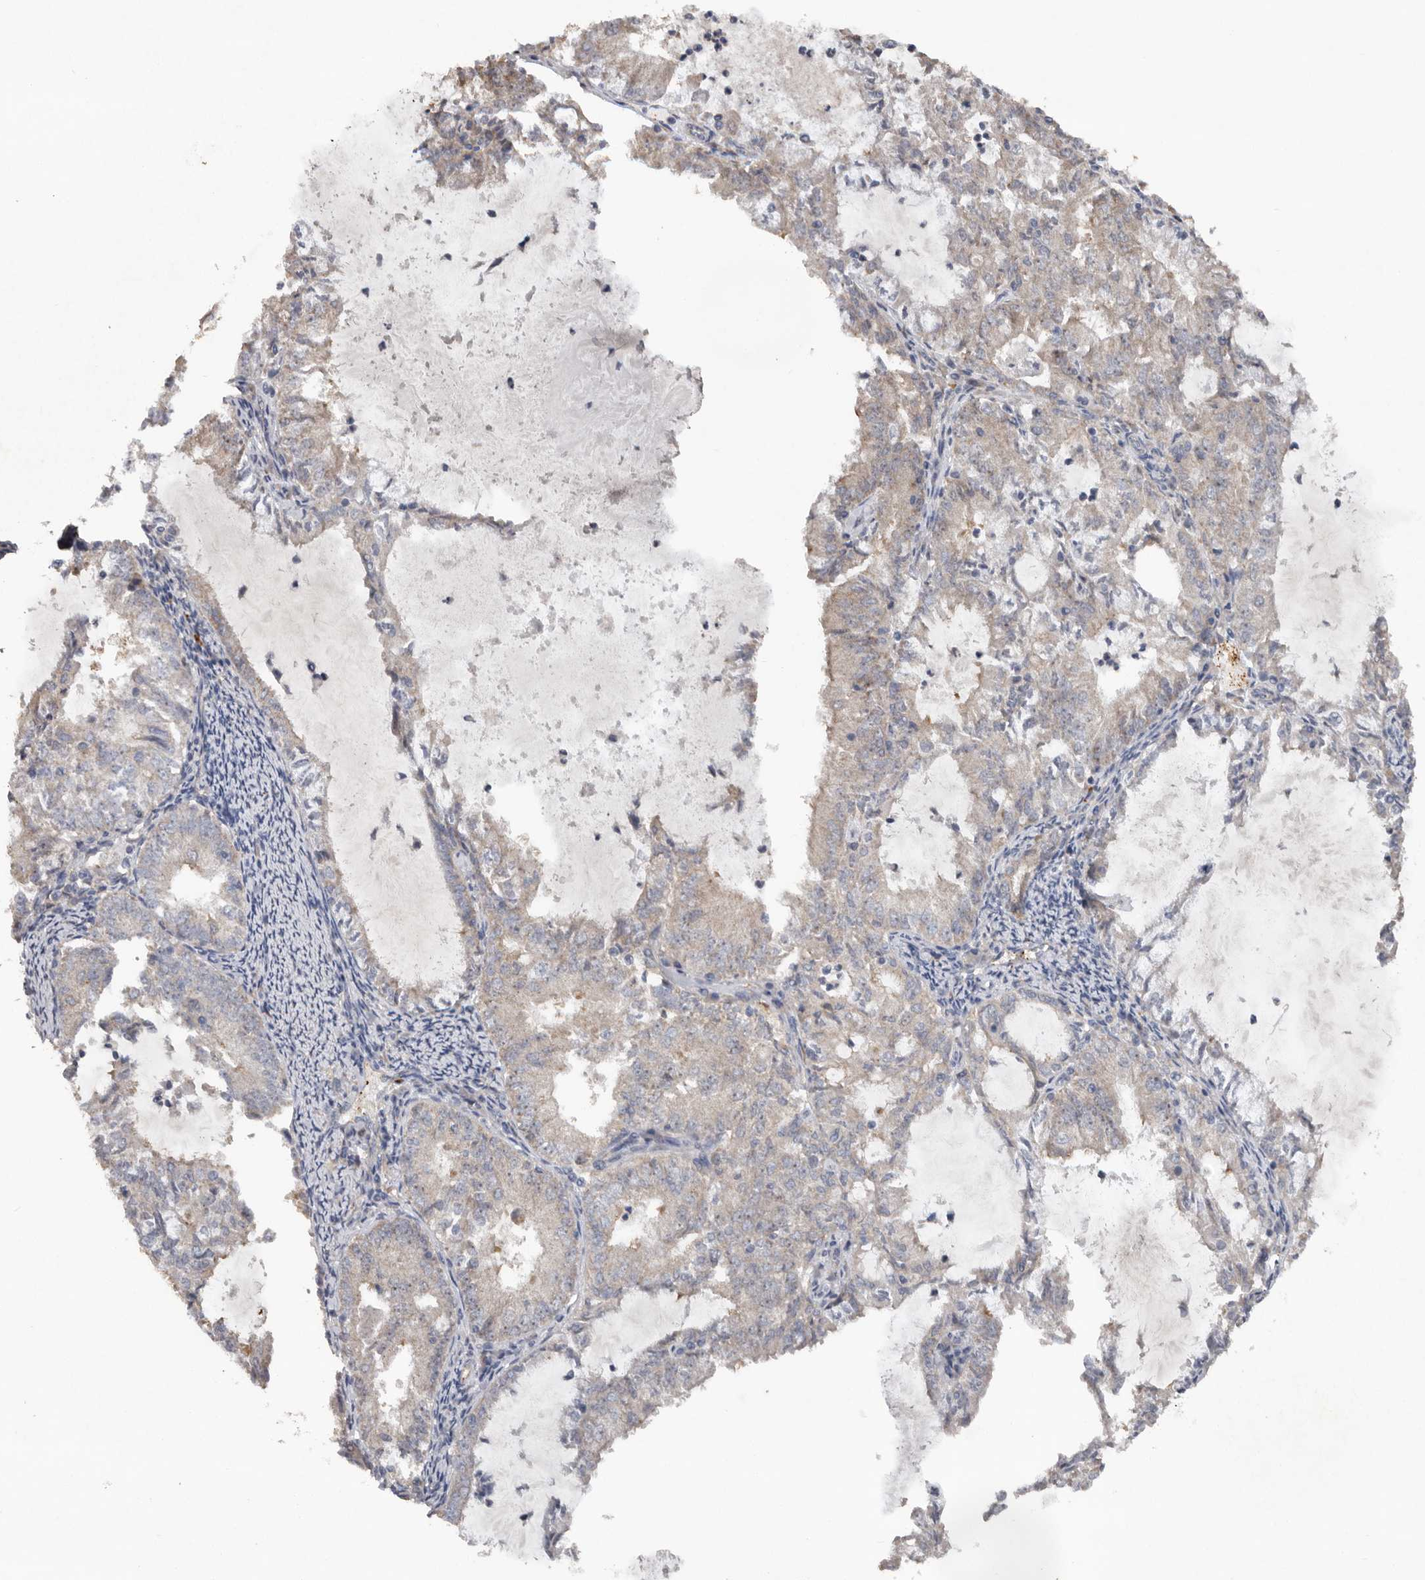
{"staining": {"intensity": "negative", "quantity": "none", "location": "none"}, "tissue": "endometrial cancer", "cell_type": "Tumor cells", "image_type": "cancer", "snomed": [{"axis": "morphology", "description": "Adenocarcinoma, NOS"}, {"axis": "topography", "description": "Endometrium"}], "caption": "IHC image of human endometrial adenocarcinoma stained for a protein (brown), which shows no expression in tumor cells.", "gene": "HYAL4", "patient": {"sex": "female", "age": 57}}